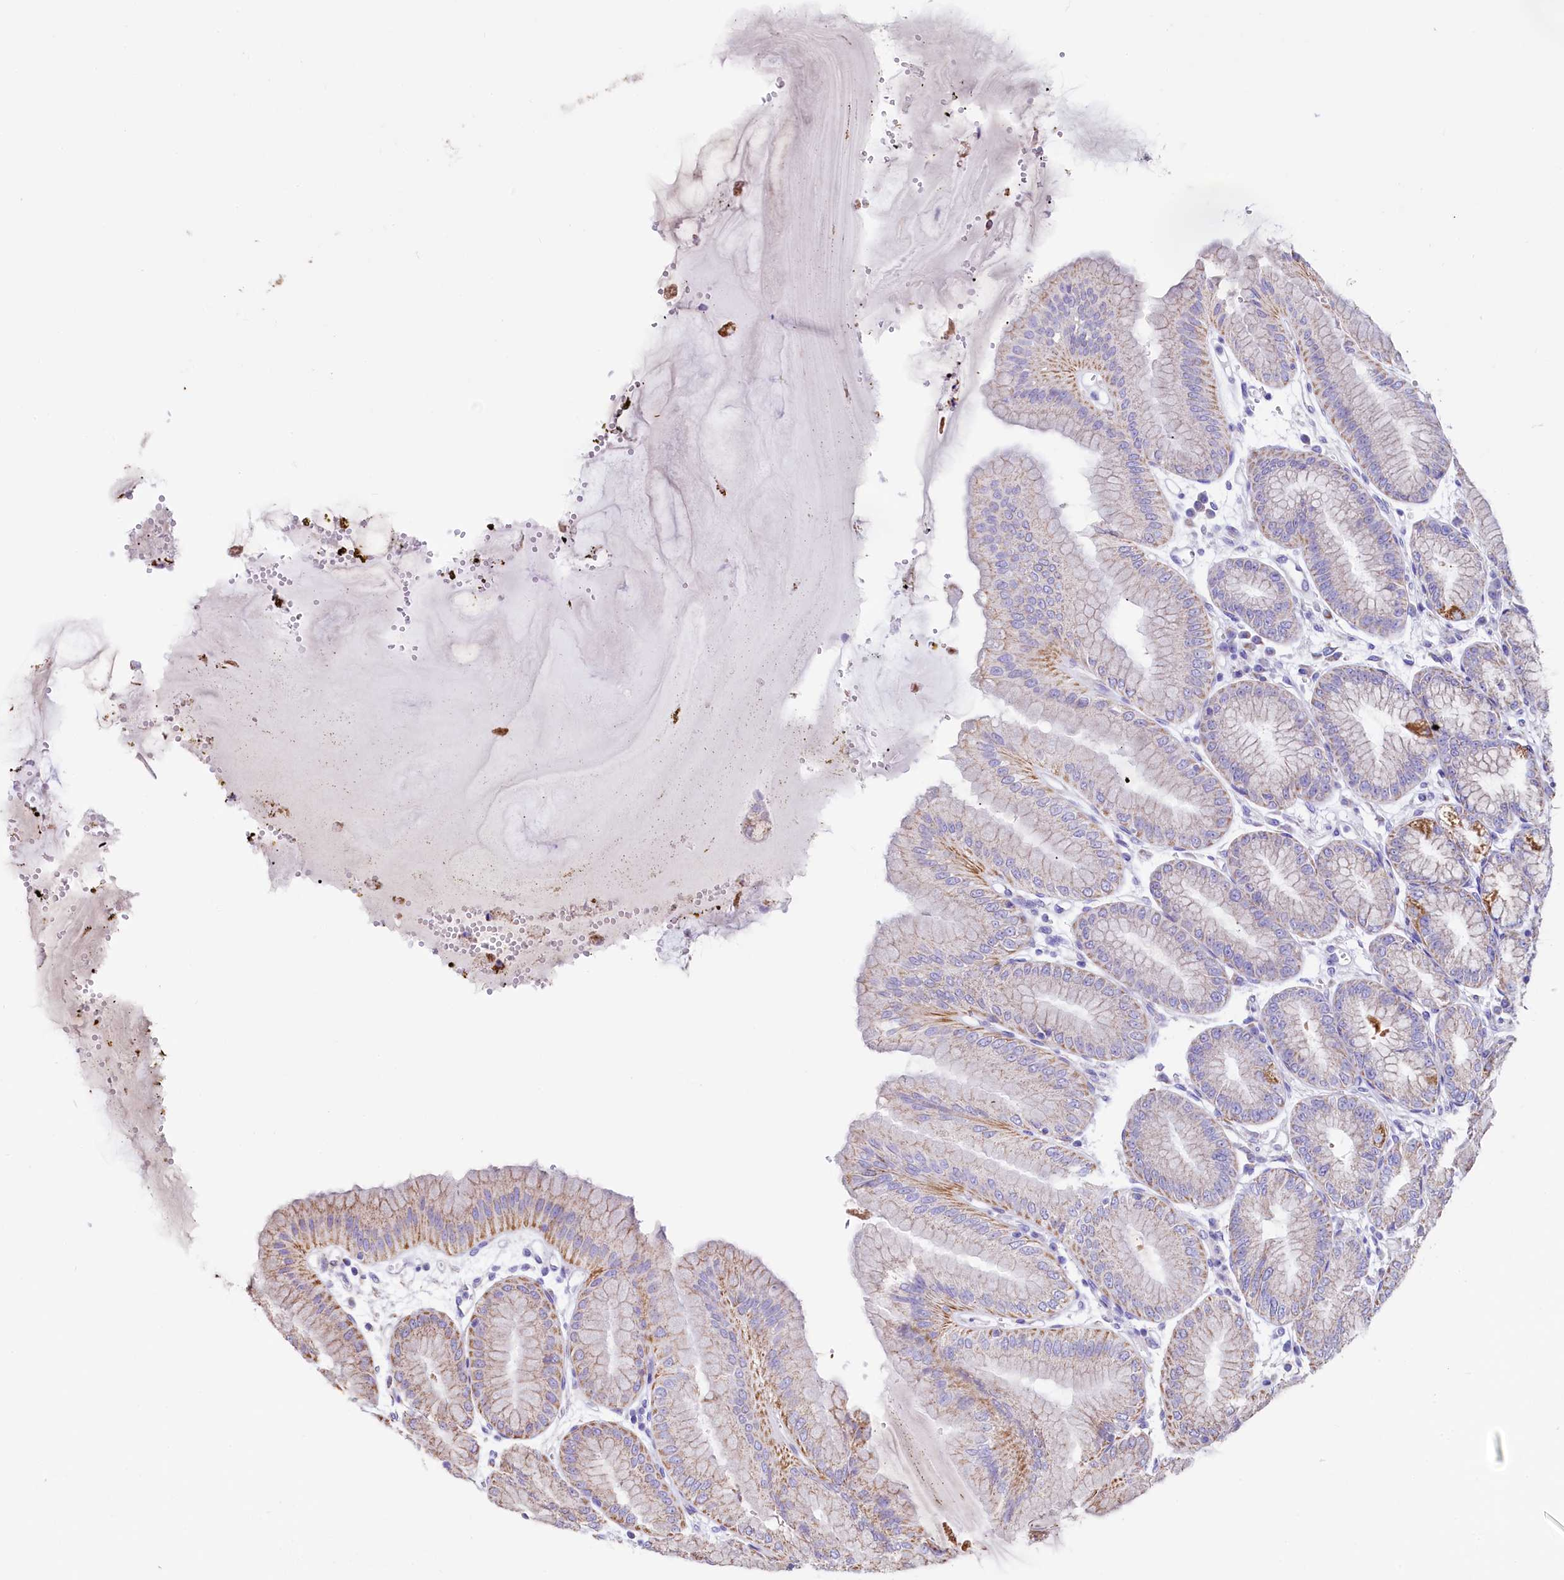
{"staining": {"intensity": "moderate", "quantity": "25%-75%", "location": "cytoplasmic/membranous"}, "tissue": "stomach", "cell_type": "Glandular cells", "image_type": "normal", "snomed": [{"axis": "morphology", "description": "Normal tissue, NOS"}, {"axis": "topography", "description": "Stomach, lower"}], "caption": "Glandular cells reveal moderate cytoplasmic/membranous staining in about 25%-75% of cells in normal stomach.", "gene": "VWCE", "patient": {"sex": "male", "age": 71}}